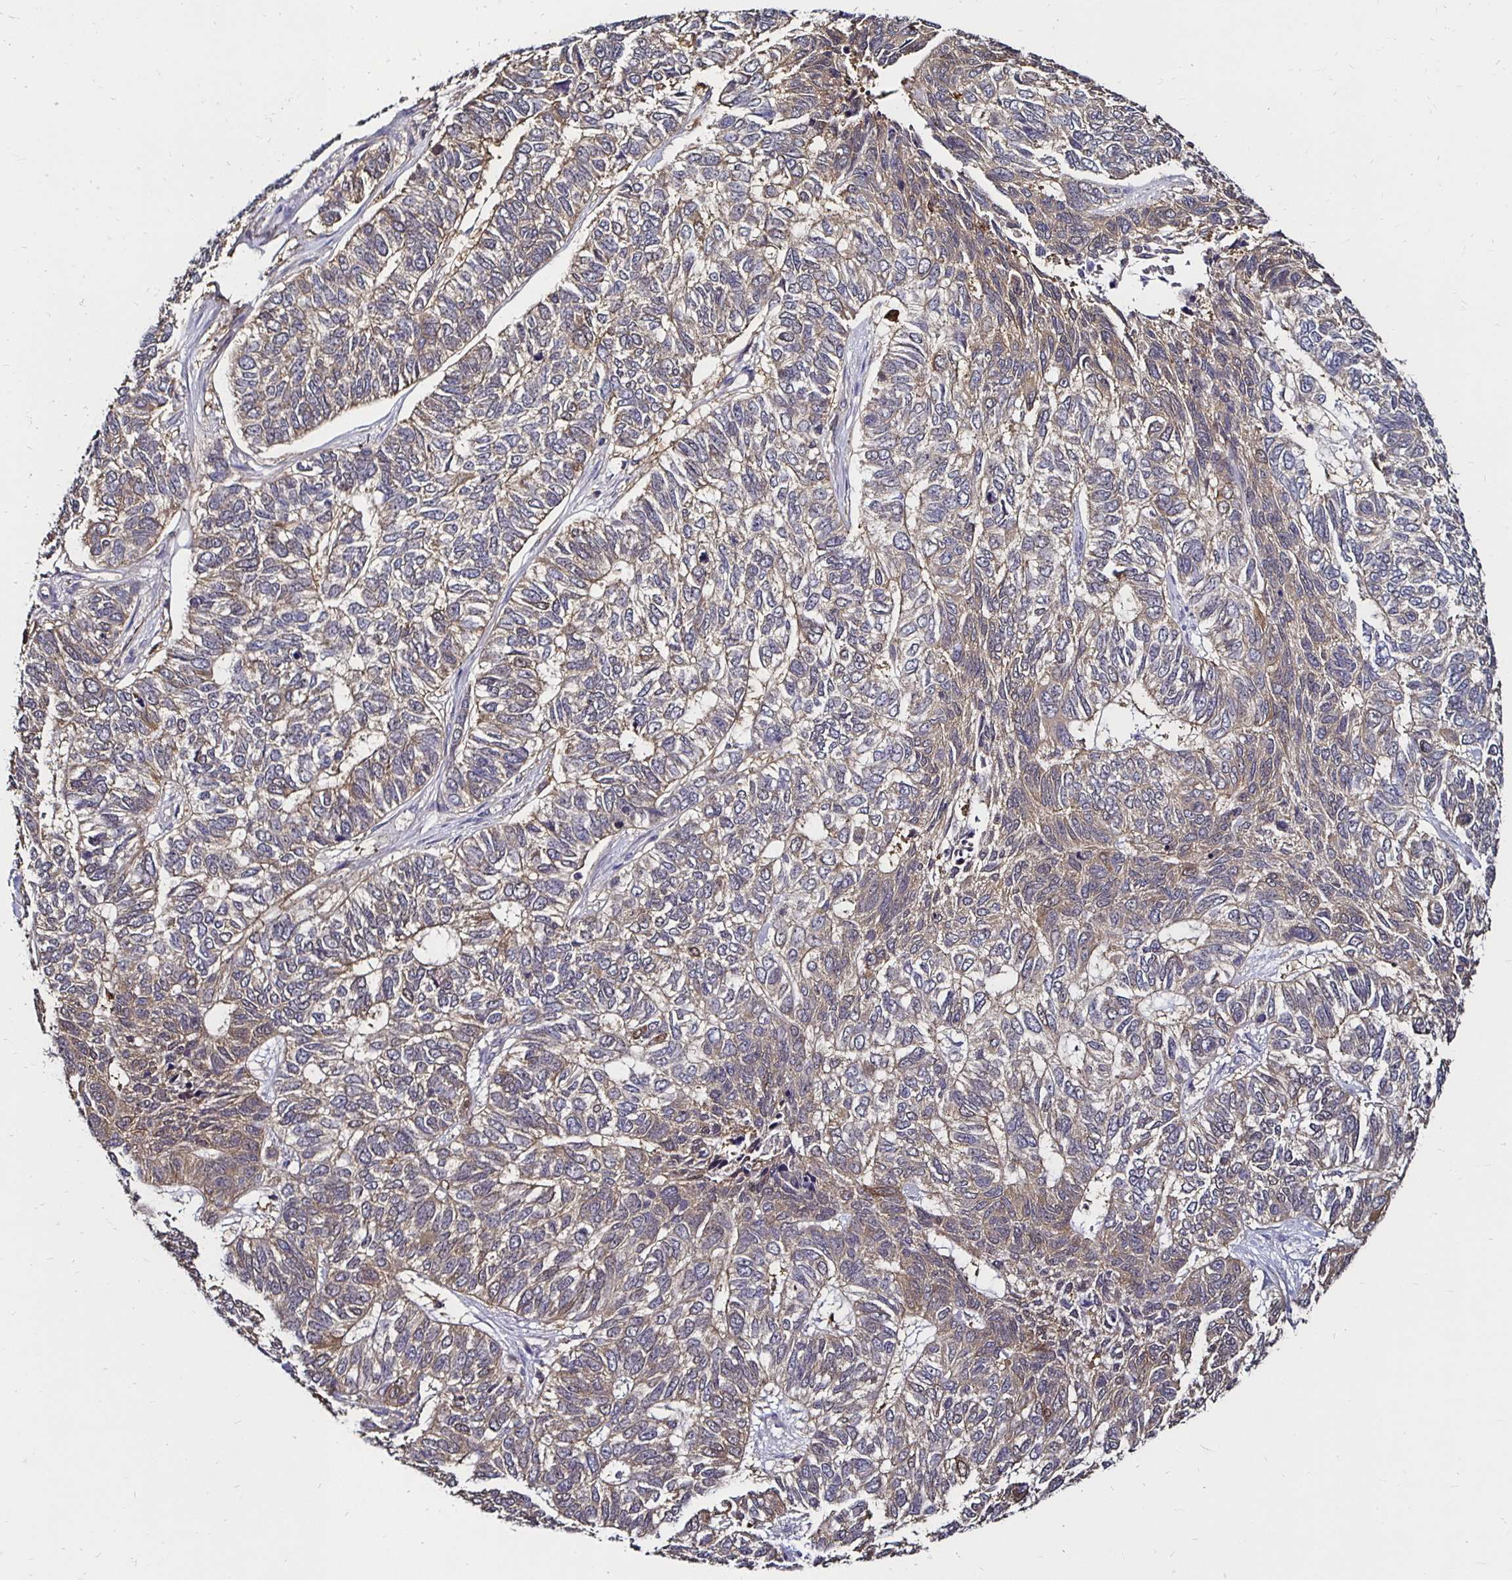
{"staining": {"intensity": "weak", "quantity": "25%-75%", "location": "cytoplasmic/membranous"}, "tissue": "skin cancer", "cell_type": "Tumor cells", "image_type": "cancer", "snomed": [{"axis": "morphology", "description": "Basal cell carcinoma"}, {"axis": "topography", "description": "Skin"}], "caption": "Basal cell carcinoma (skin) stained for a protein (brown) displays weak cytoplasmic/membranous positive staining in approximately 25%-75% of tumor cells.", "gene": "TXN", "patient": {"sex": "female", "age": 65}}